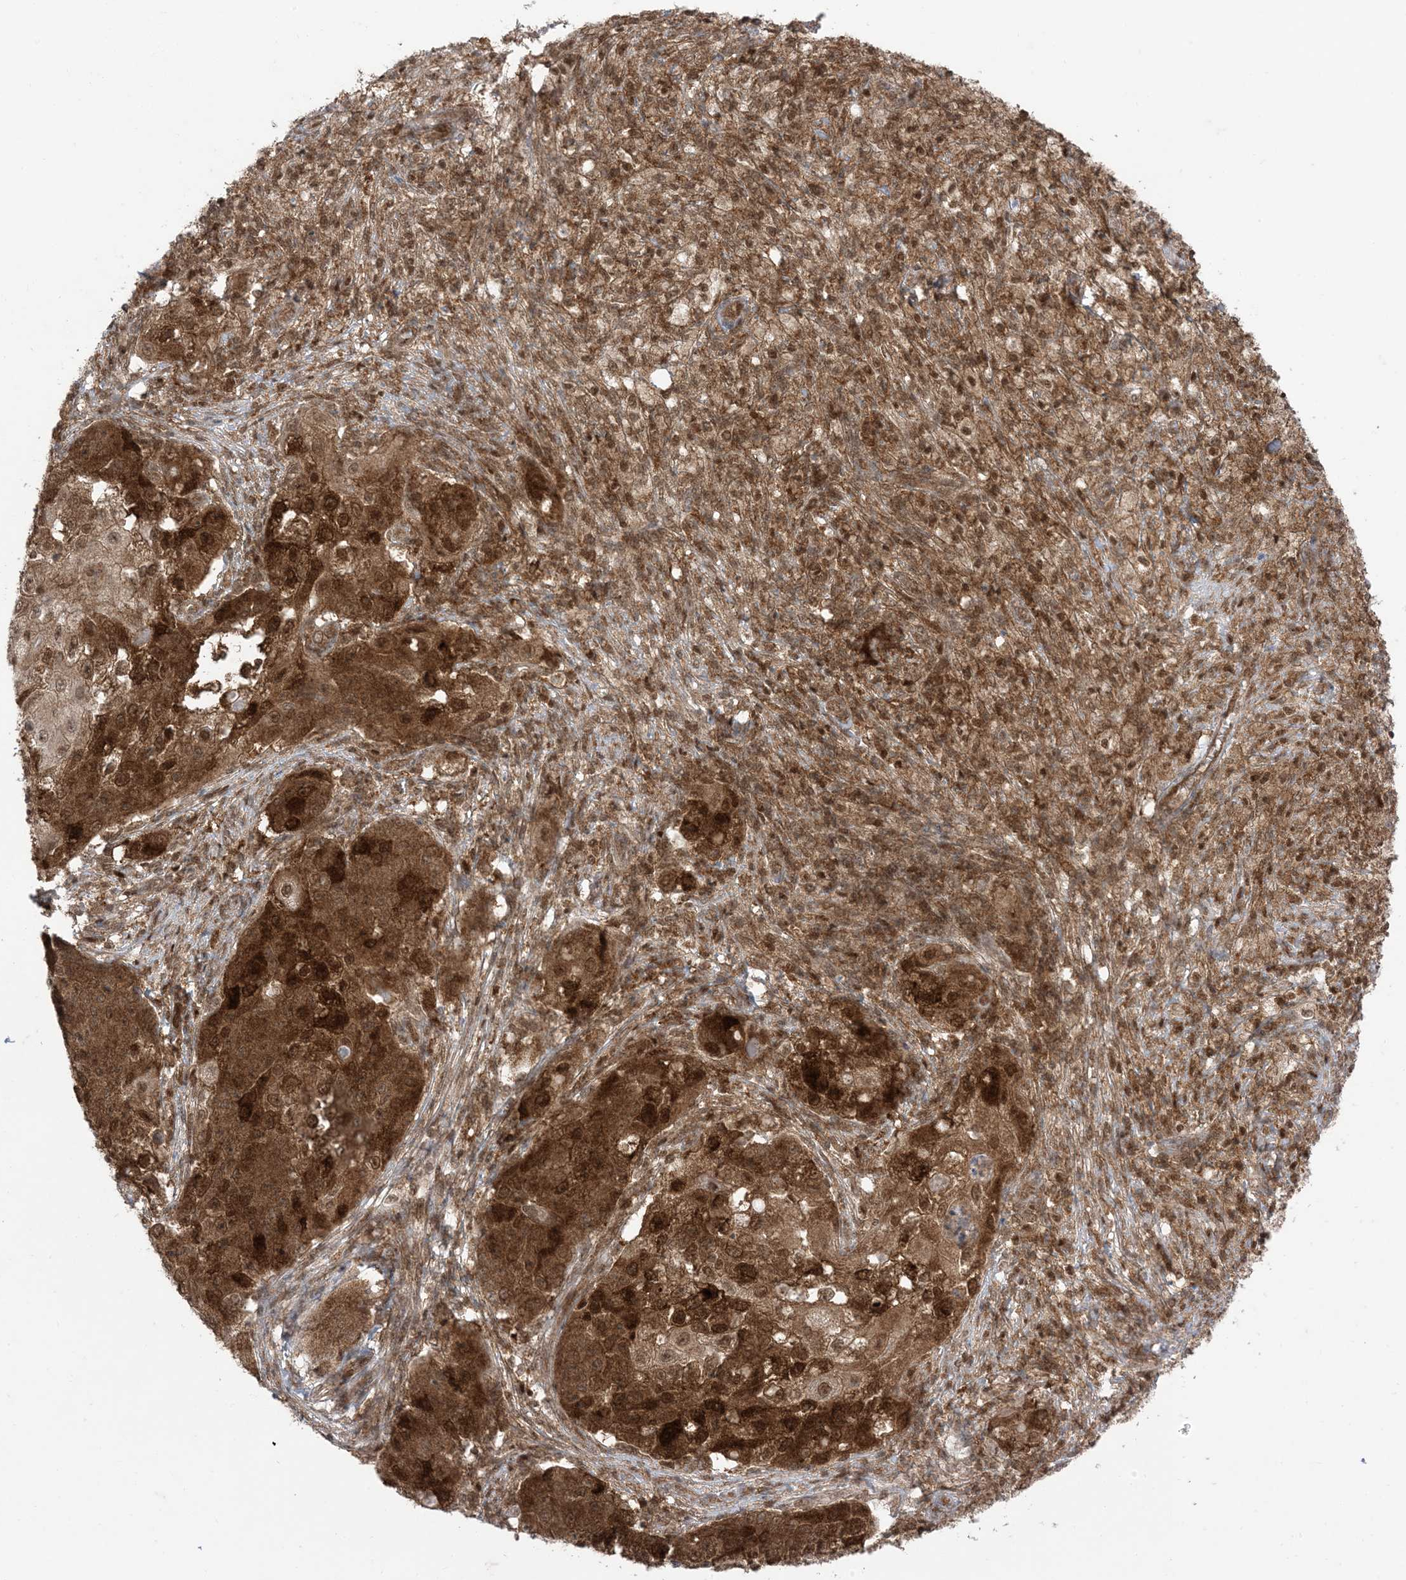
{"staining": {"intensity": "strong", "quantity": ">75%", "location": "cytoplasmic/membranous,nuclear"}, "tissue": "ovarian cancer", "cell_type": "Tumor cells", "image_type": "cancer", "snomed": [{"axis": "morphology", "description": "Carcinoma, endometroid"}, {"axis": "topography", "description": "Ovary"}], "caption": "Immunohistochemistry (IHC) (DAB (3,3'-diaminobenzidine)) staining of human ovarian endometroid carcinoma shows strong cytoplasmic/membranous and nuclear protein staining in about >75% of tumor cells.", "gene": "PTPA", "patient": {"sex": "female", "age": 42}}